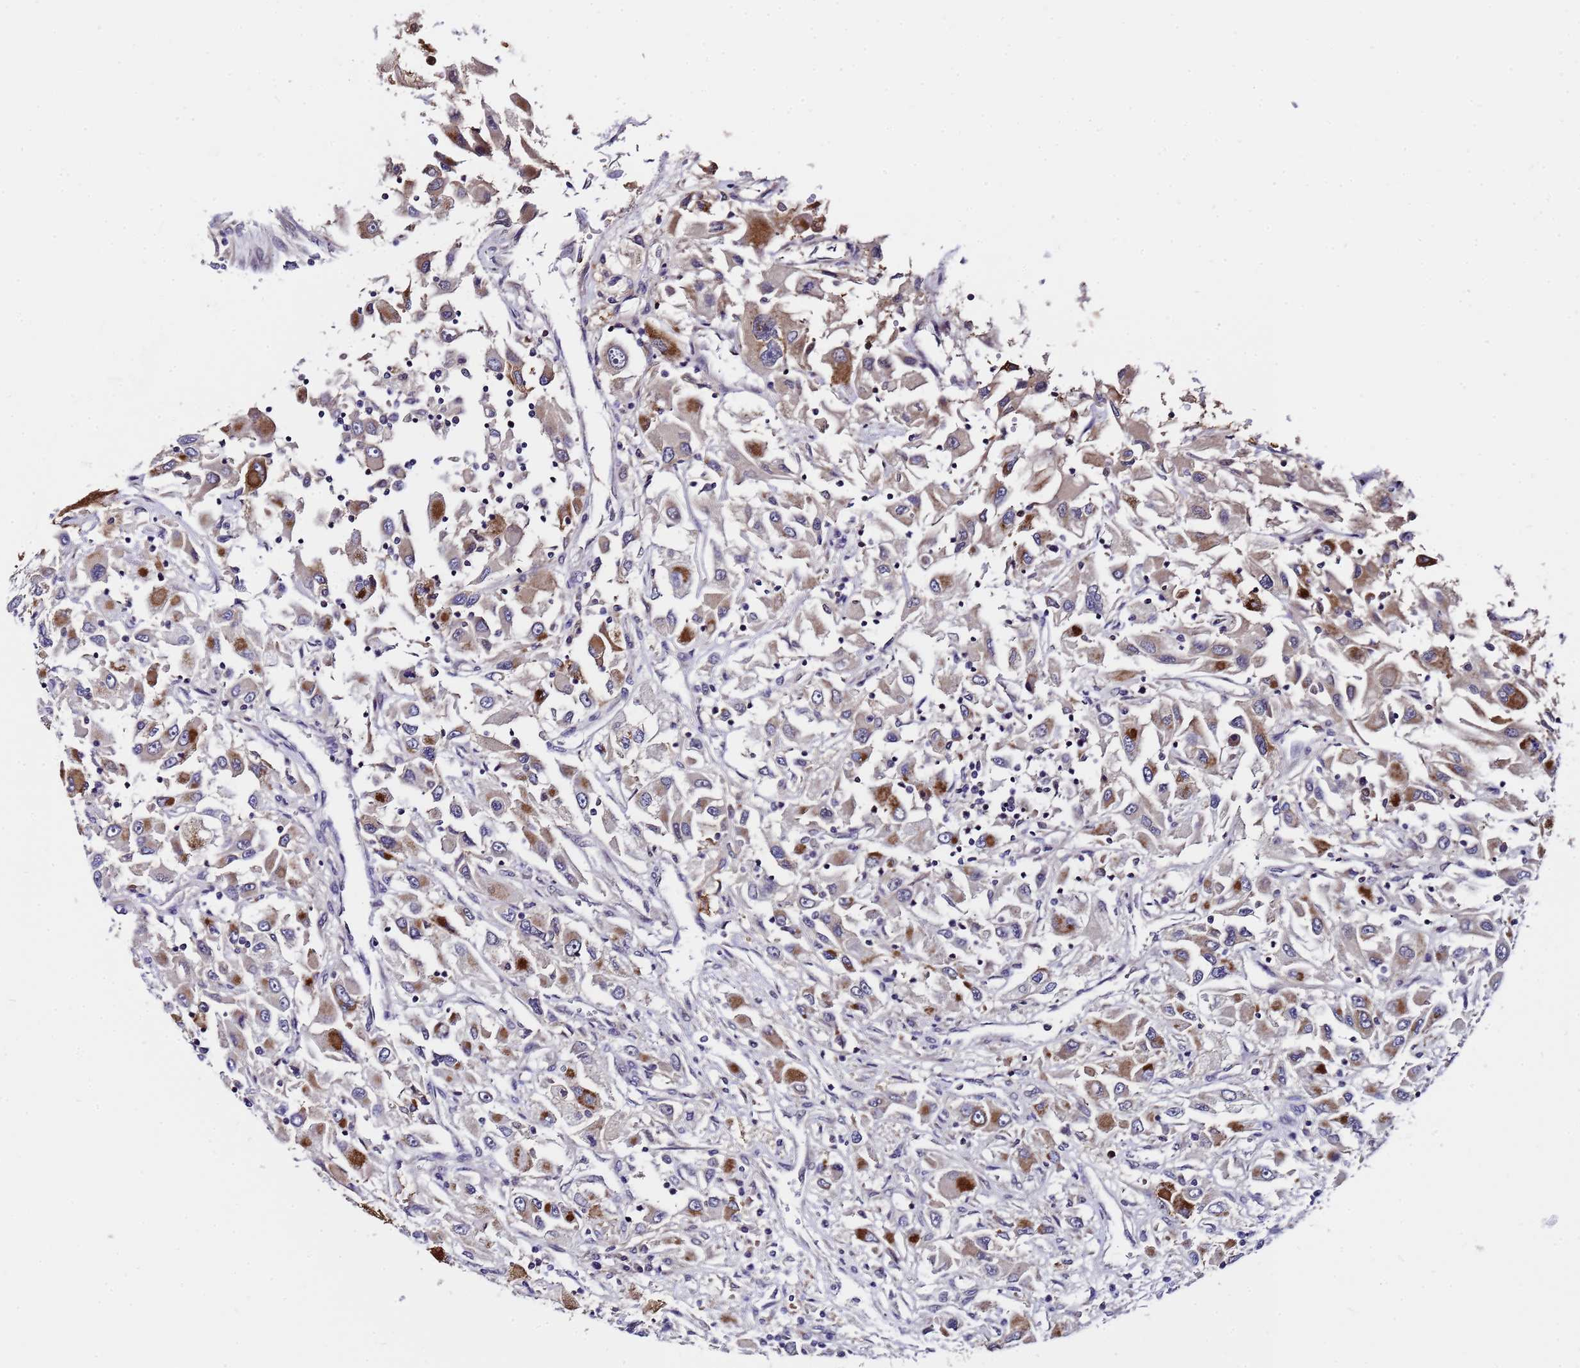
{"staining": {"intensity": "strong", "quantity": "25%-75%", "location": "cytoplasmic/membranous"}, "tissue": "renal cancer", "cell_type": "Tumor cells", "image_type": "cancer", "snomed": [{"axis": "morphology", "description": "Adenocarcinoma, NOS"}, {"axis": "topography", "description": "Kidney"}], "caption": "Adenocarcinoma (renal) tissue displays strong cytoplasmic/membranous staining in about 25%-75% of tumor cells", "gene": "ANAPC13", "patient": {"sex": "female", "age": 52}}